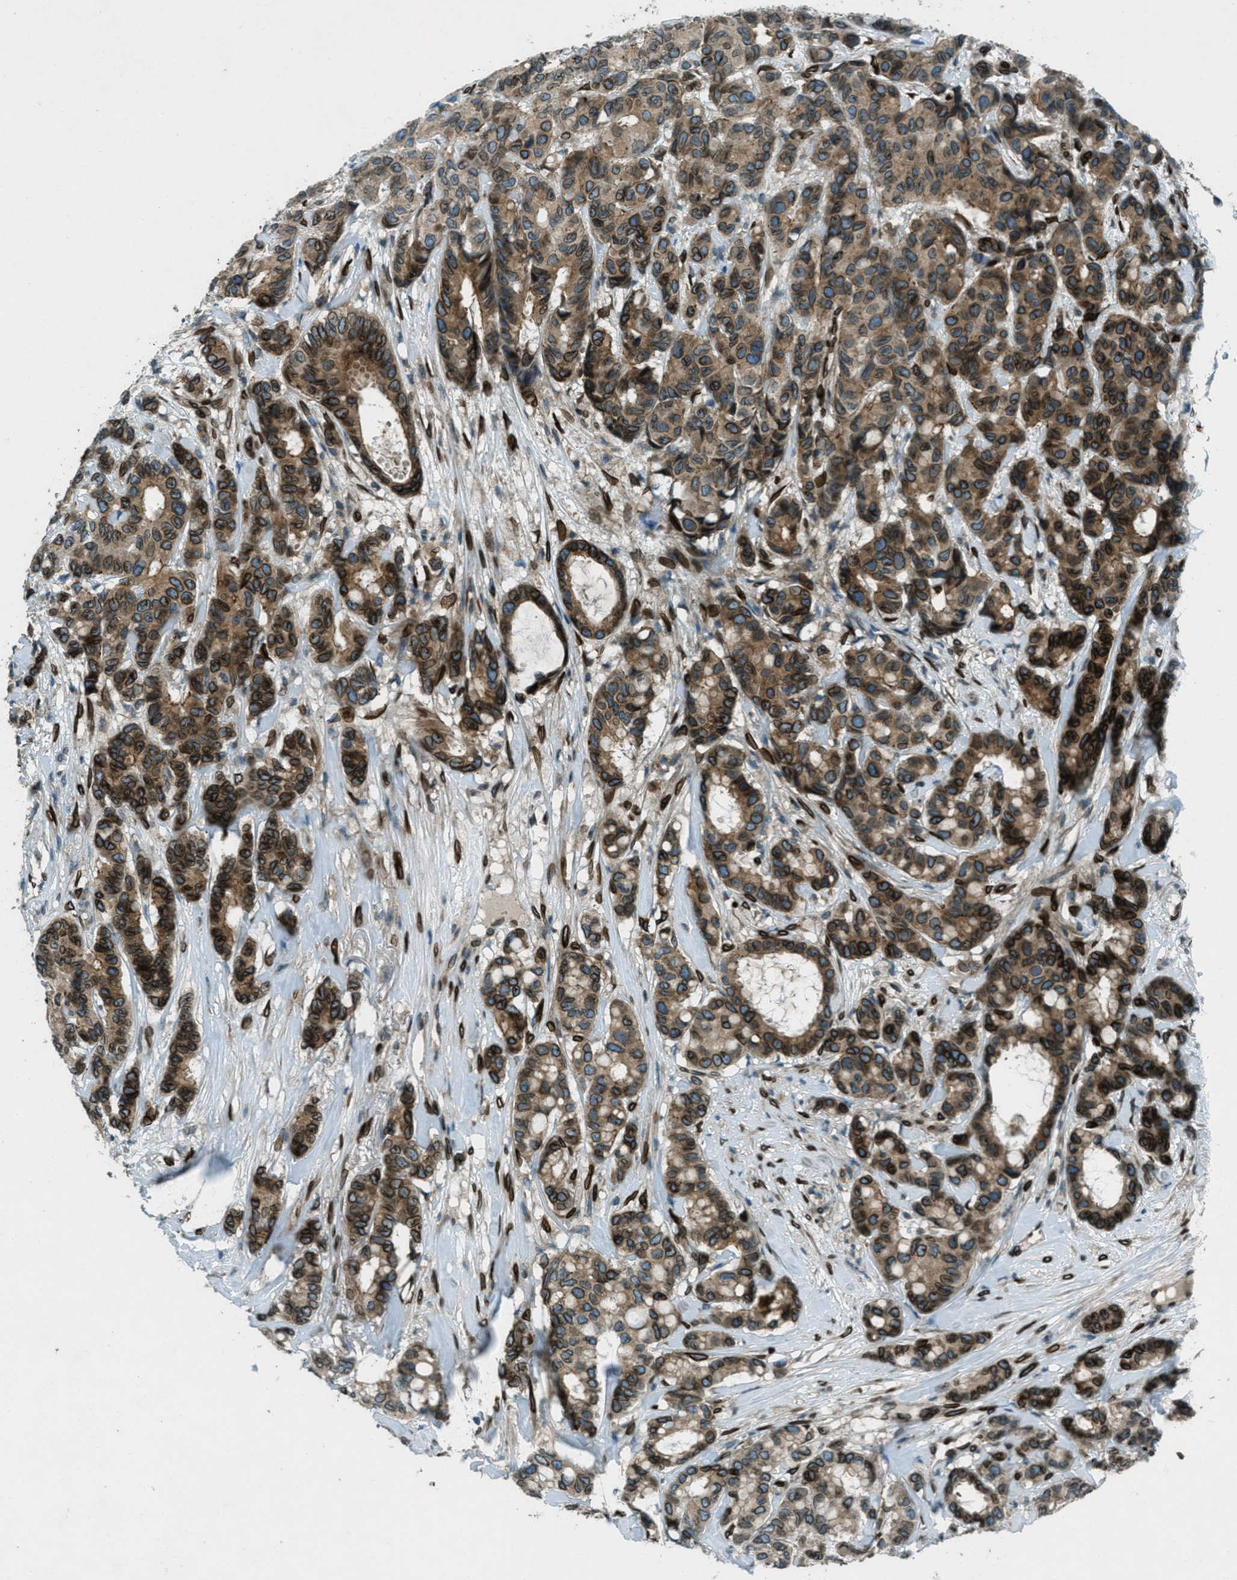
{"staining": {"intensity": "strong", "quantity": ">75%", "location": "cytoplasmic/membranous,nuclear"}, "tissue": "breast cancer", "cell_type": "Tumor cells", "image_type": "cancer", "snomed": [{"axis": "morphology", "description": "Duct carcinoma"}, {"axis": "topography", "description": "Breast"}], "caption": "A high amount of strong cytoplasmic/membranous and nuclear positivity is appreciated in about >75% of tumor cells in breast cancer tissue.", "gene": "LEMD2", "patient": {"sex": "female", "age": 87}}